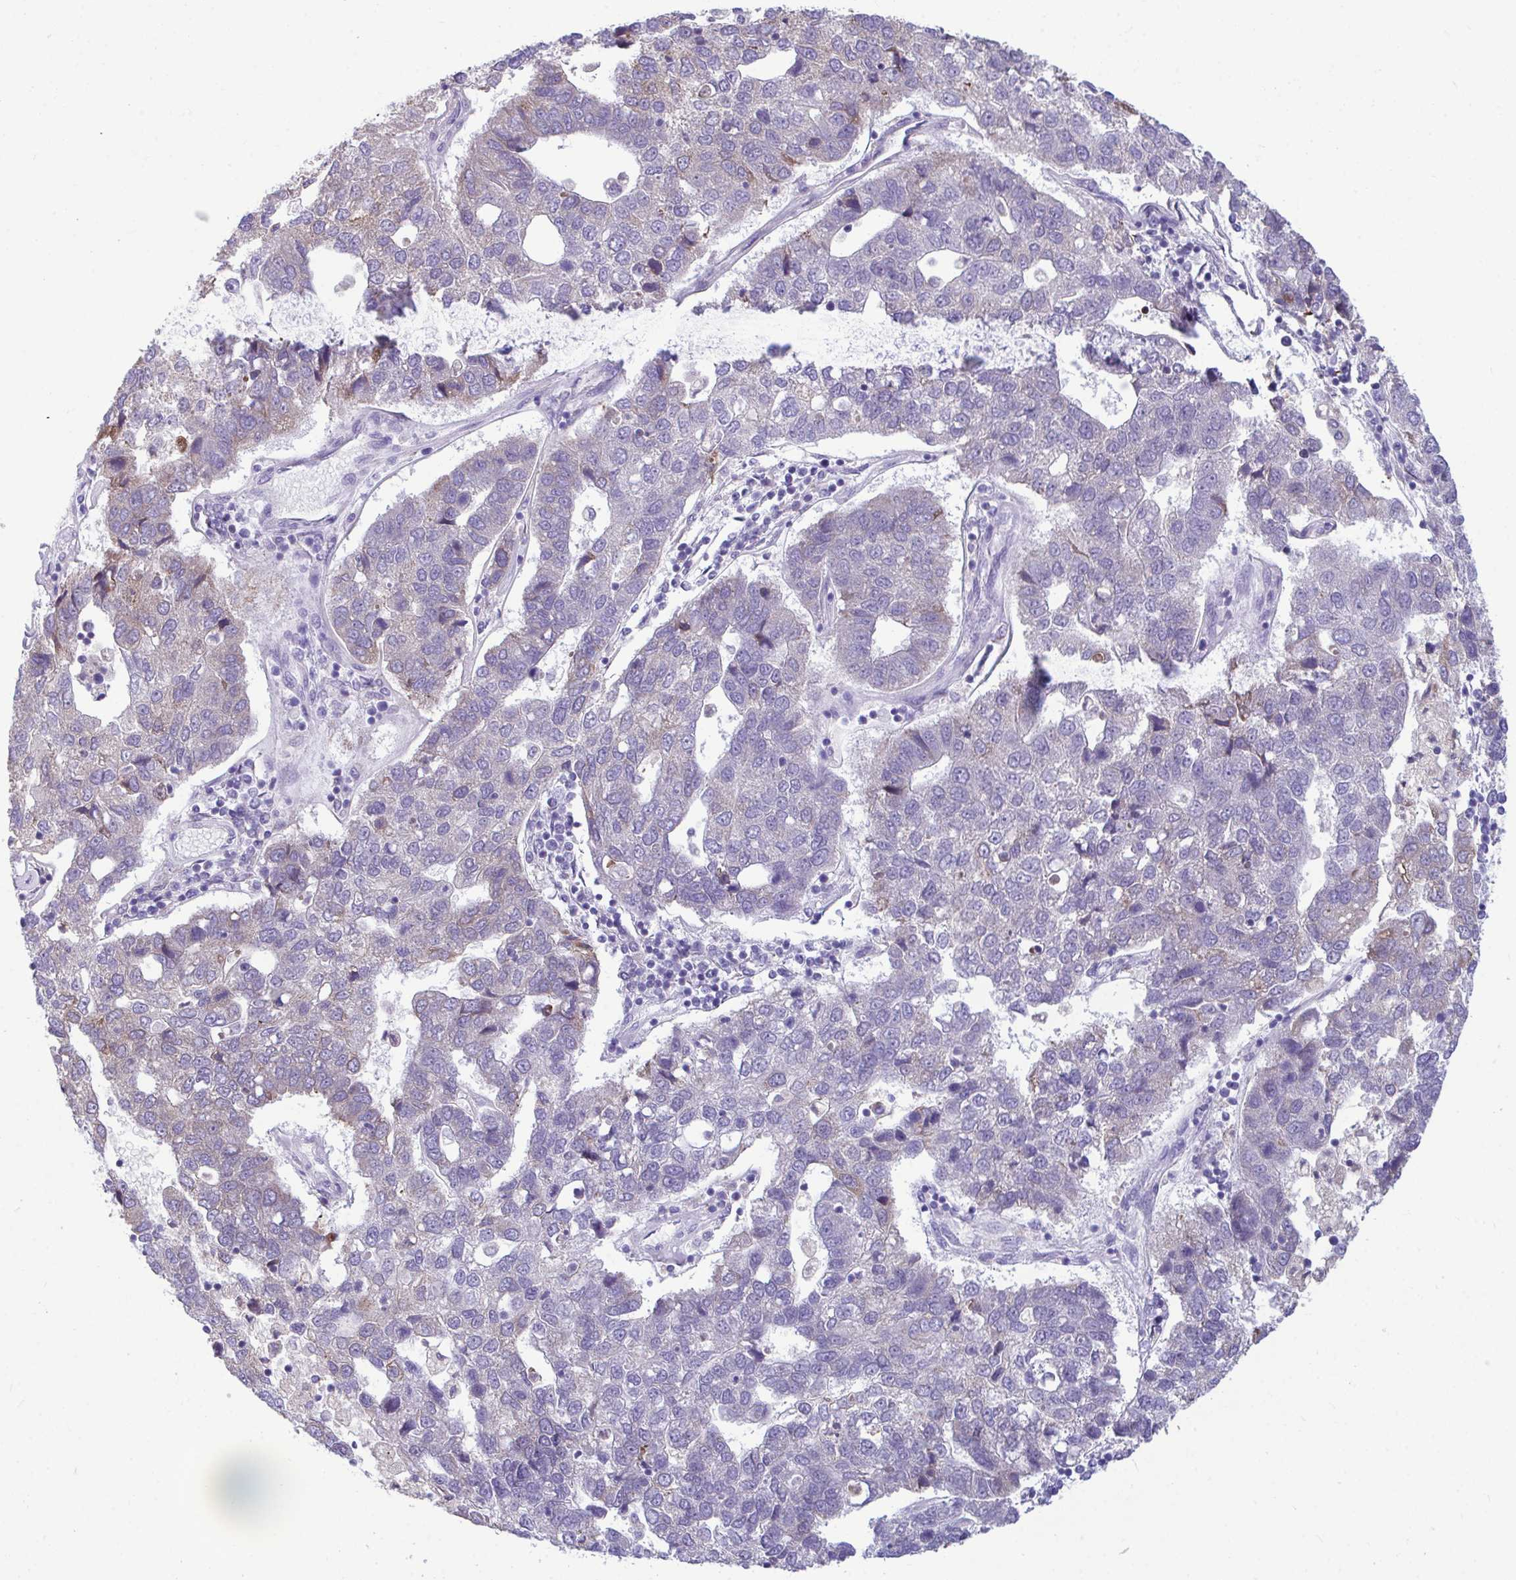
{"staining": {"intensity": "negative", "quantity": "none", "location": "none"}, "tissue": "pancreatic cancer", "cell_type": "Tumor cells", "image_type": "cancer", "snomed": [{"axis": "morphology", "description": "Adenocarcinoma, NOS"}, {"axis": "topography", "description": "Pancreas"}], "caption": "Immunohistochemistry (IHC) histopathology image of pancreatic cancer stained for a protein (brown), which exhibits no positivity in tumor cells.", "gene": "PIGK", "patient": {"sex": "female", "age": 61}}